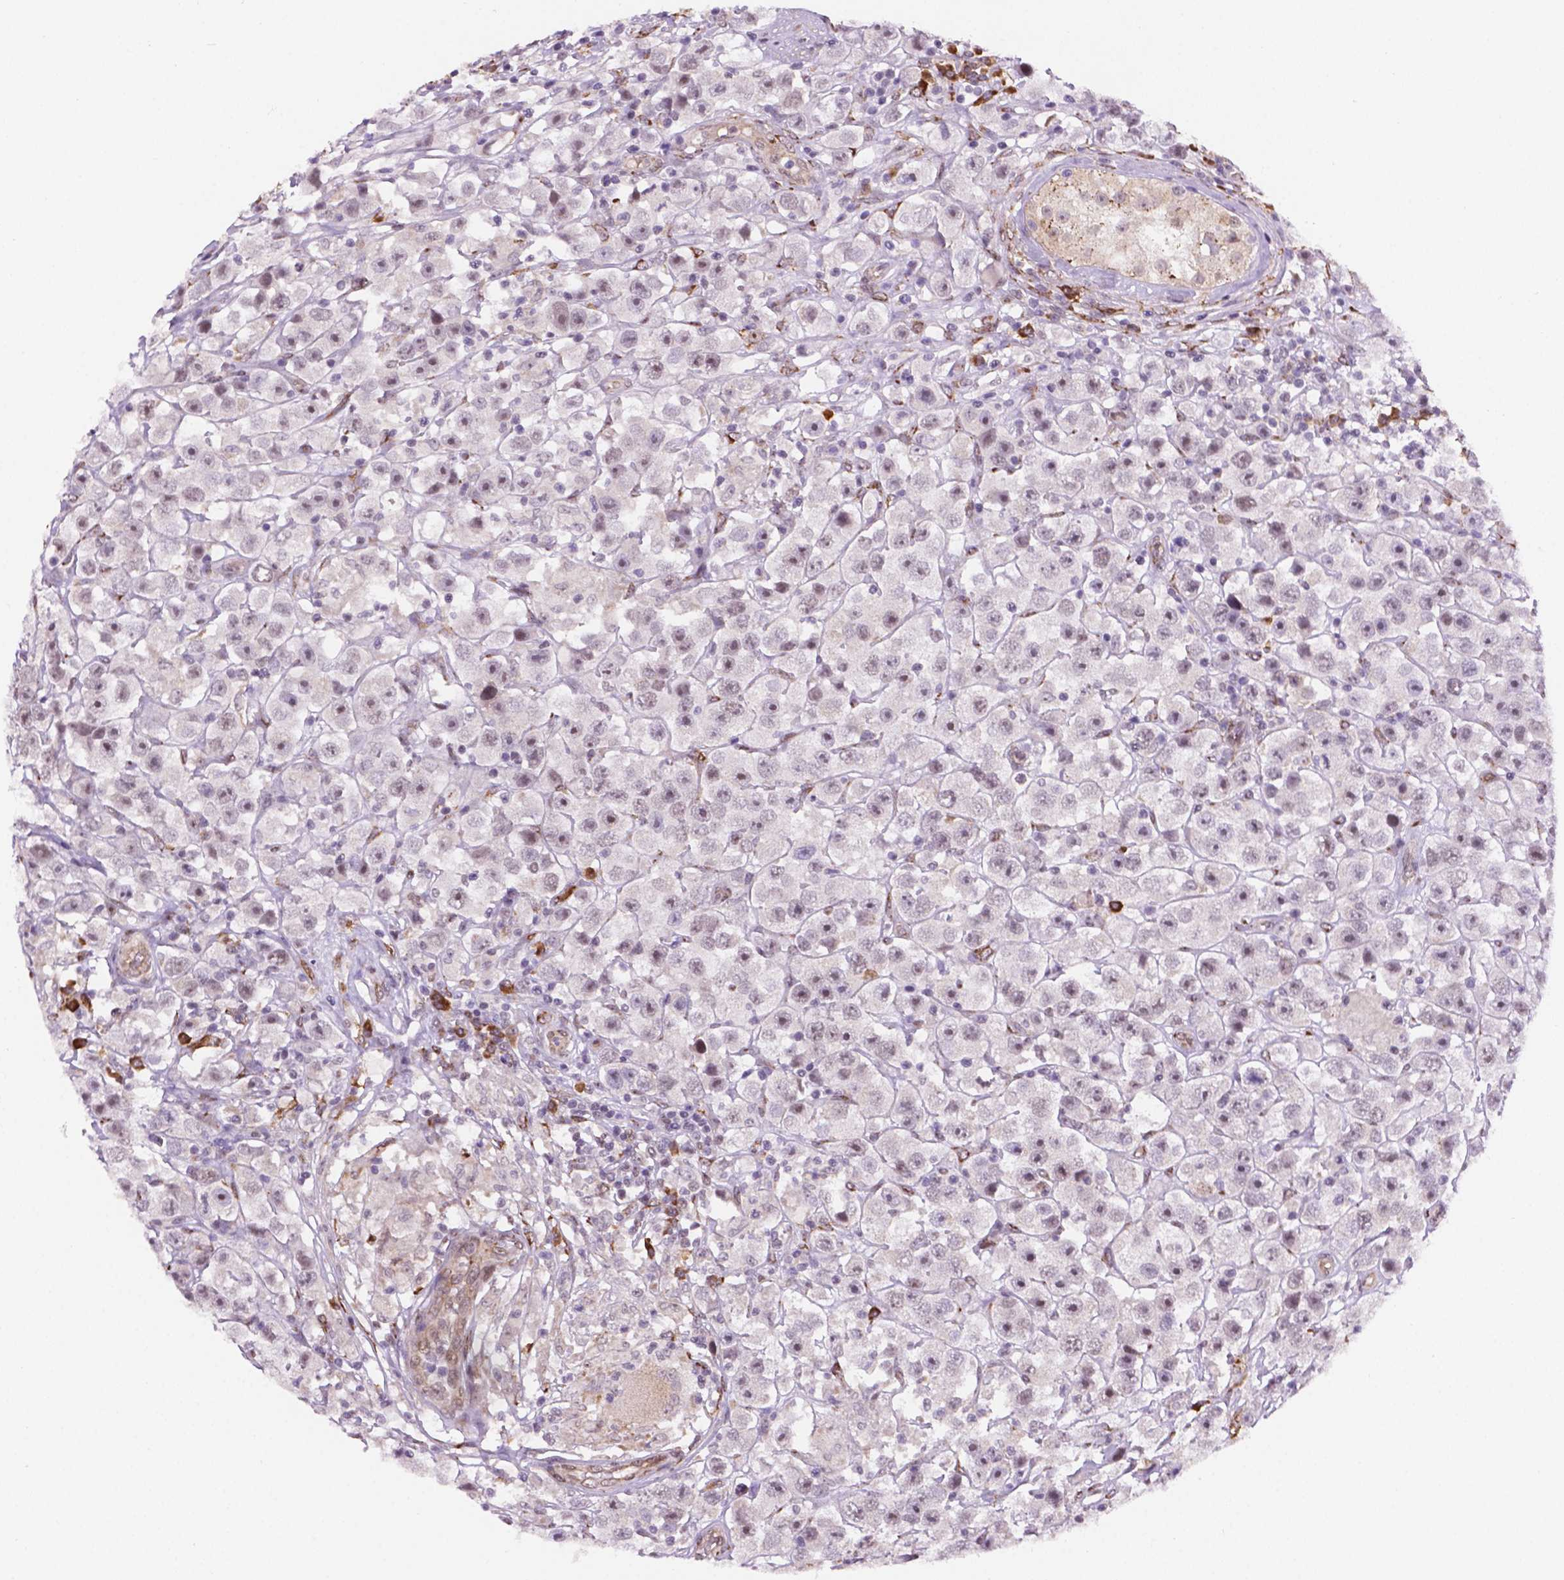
{"staining": {"intensity": "negative", "quantity": "none", "location": "none"}, "tissue": "testis cancer", "cell_type": "Tumor cells", "image_type": "cancer", "snomed": [{"axis": "morphology", "description": "Seminoma, NOS"}, {"axis": "topography", "description": "Testis"}], "caption": "Micrograph shows no significant protein expression in tumor cells of testis cancer (seminoma).", "gene": "FNIP1", "patient": {"sex": "male", "age": 45}}